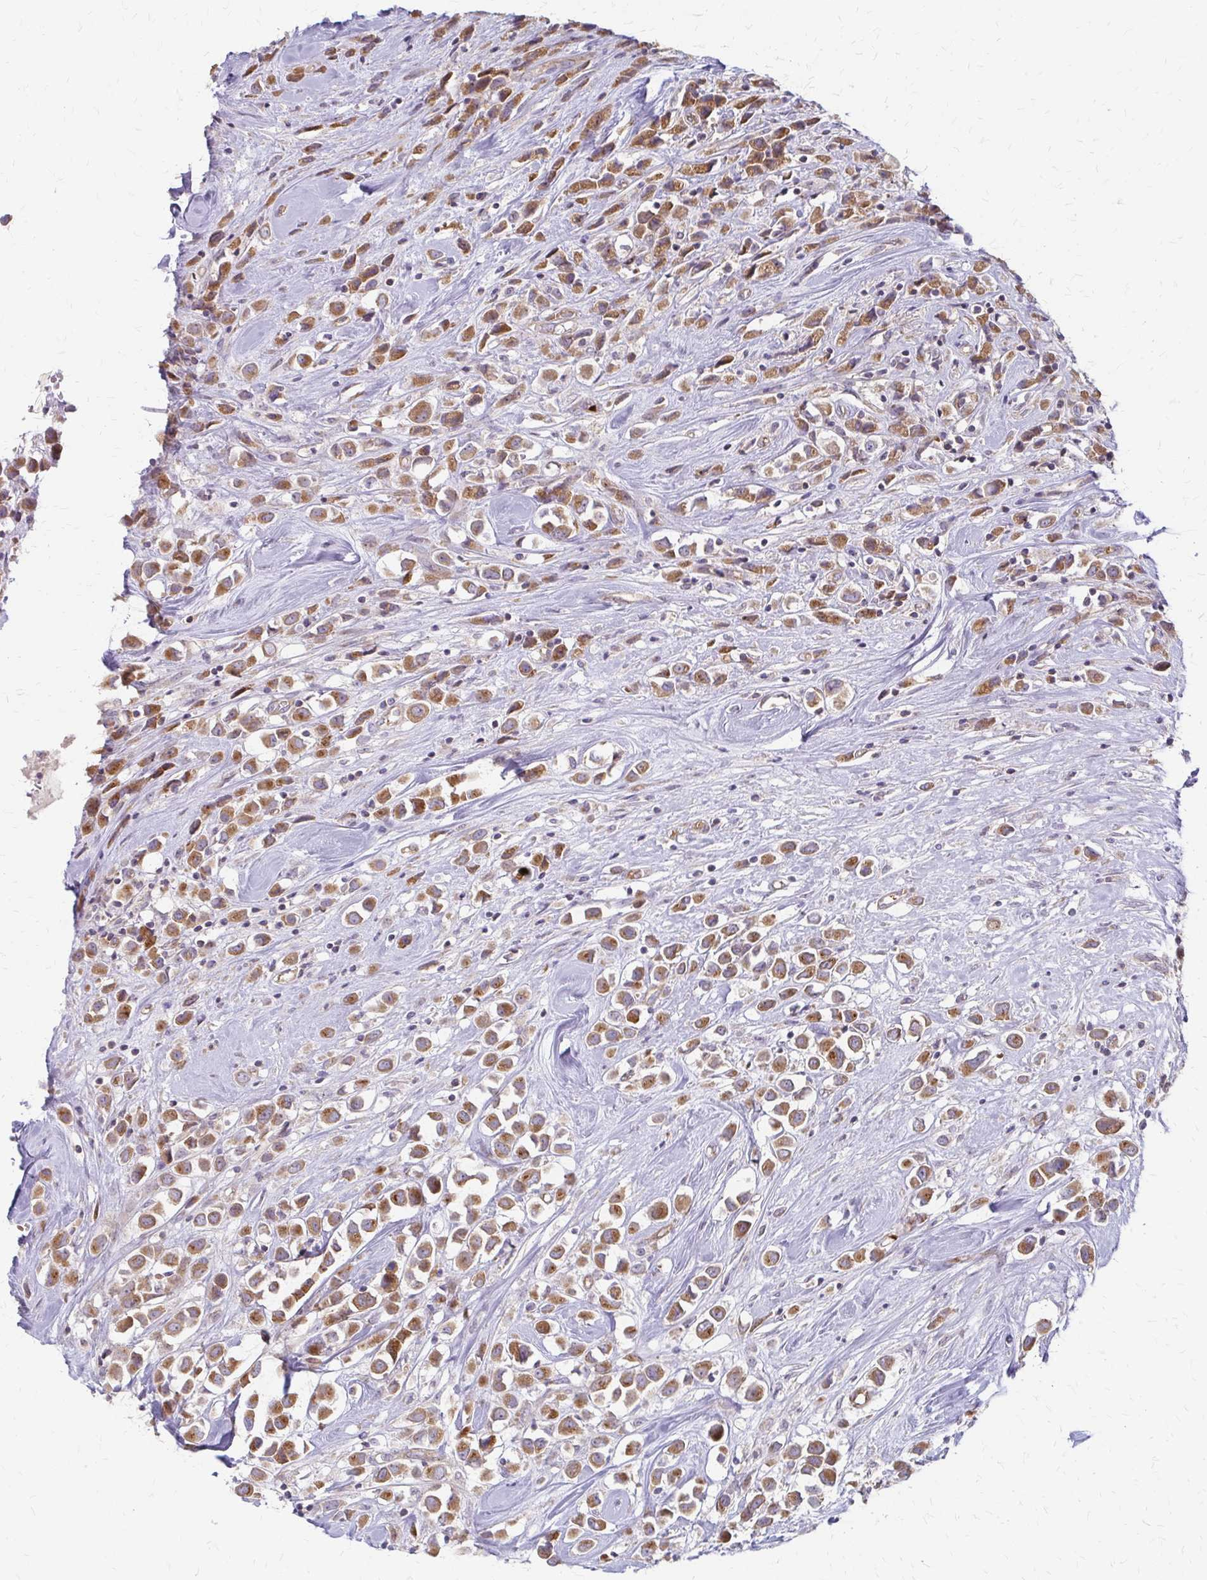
{"staining": {"intensity": "moderate", "quantity": ">75%", "location": "cytoplasmic/membranous"}, "tissue": "breast cancer", "cell_type": "Tumor cells", "image_type": "cancer", "snomed": [{"axis": "morphology", "description": "Duct carcinoma"}, {"axis": "topography", "description": "Breast"}], "caption": "Breast cancer was stained to show a protein in brown. There is medium levels of moderate cytoplasmic/membranous positivity in about >75% of tumor cells.", "gene": "ZNF383", "patient": {"sex": "female", "age": 61}}